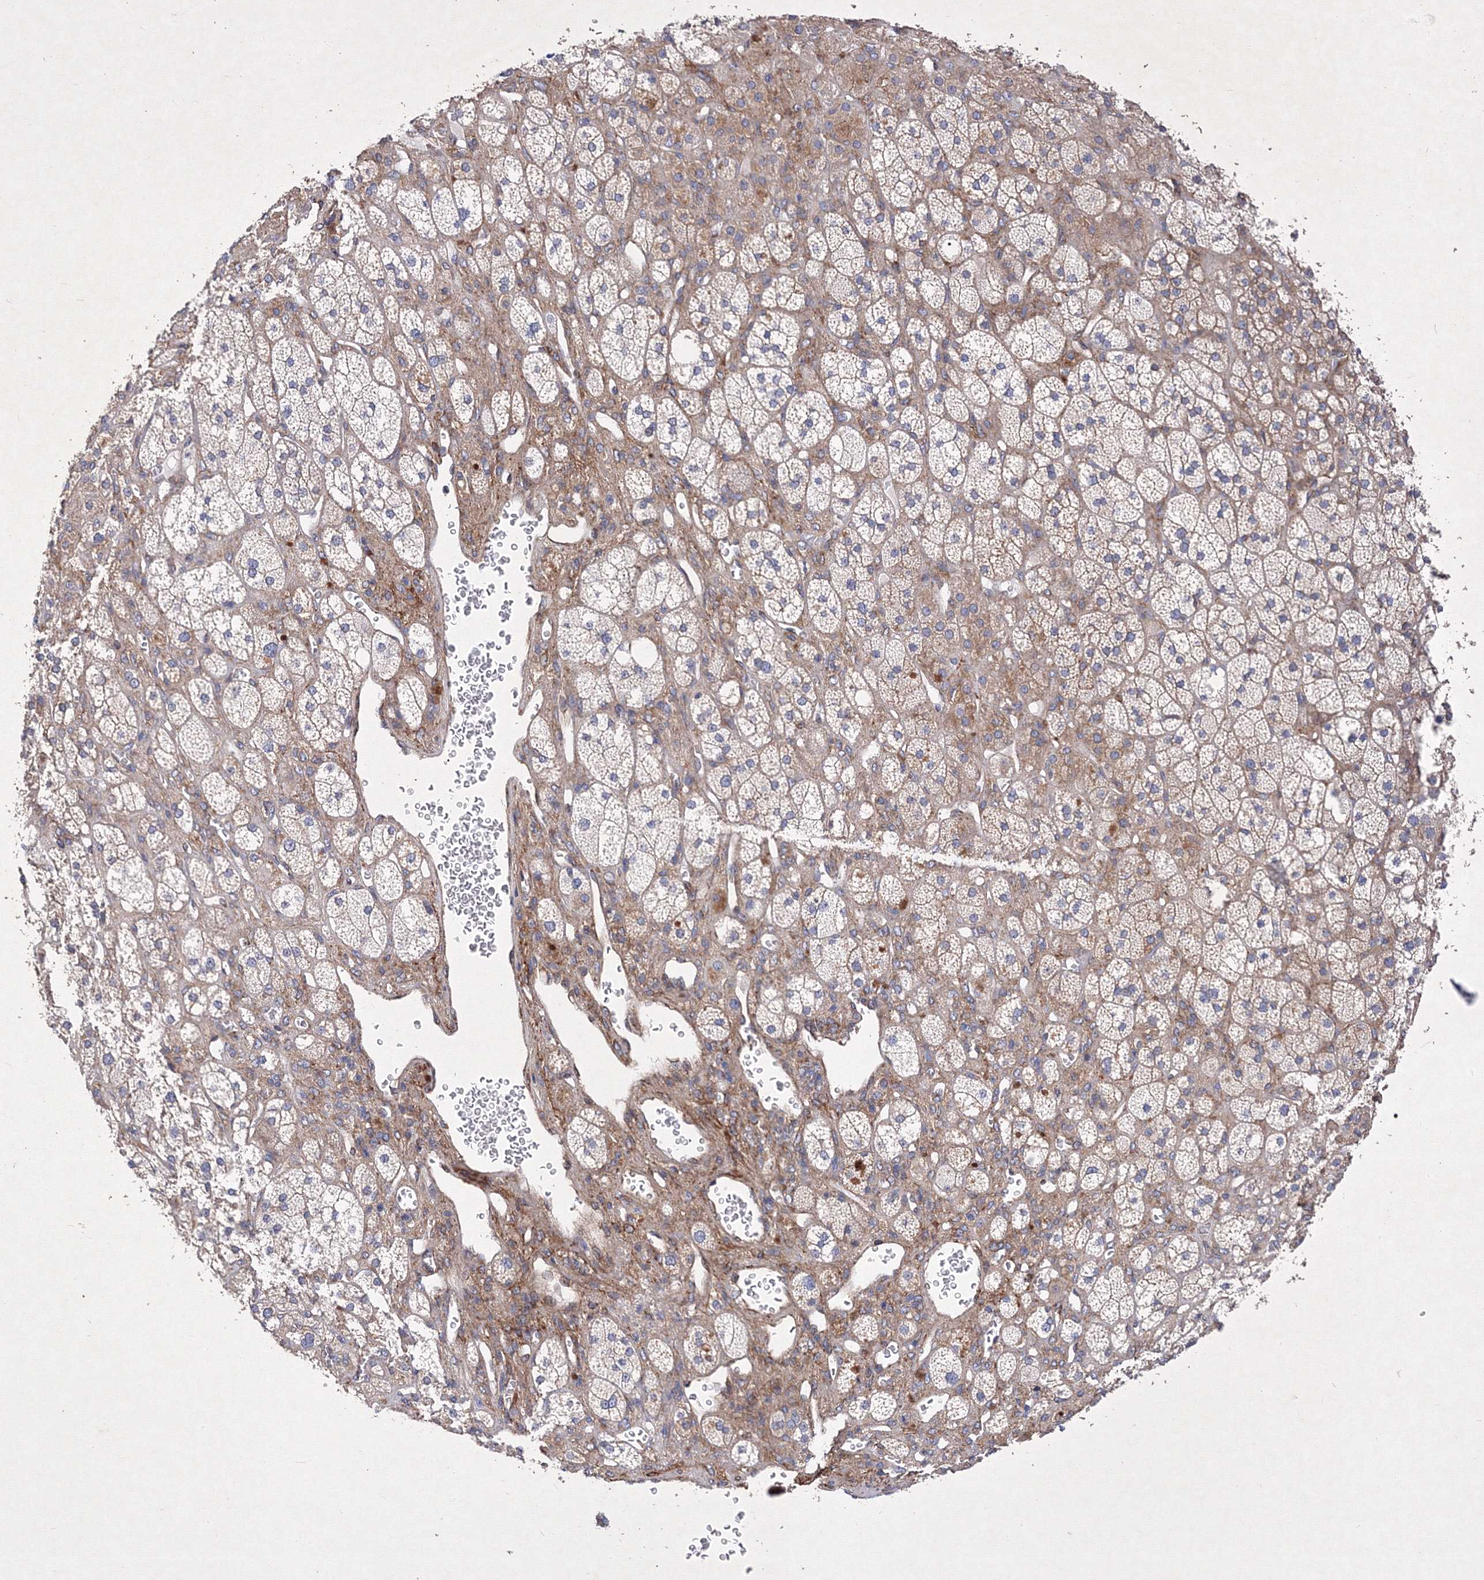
{"staining": {"intensity": "moderate", "quantity": "25%-75%", "location": "cytoplasmic/membranous"}, "tissue": "adrenal gland", "cell_type": "Glandular cells", "image_type": "normal", "snomed": [{"axis": "morphology", "description": "Normal tissue, NOS"}, {"axis": "topography", "description": "Adrenal gland"}], "caption": "This is a micrograph of IHC staining of benign adrenal gland, which shows moderate positivity in the cytoplasmic/membranous of glandular cells.", "gene": "SNX18", "patient": {"sex": "male", "age": 61}}